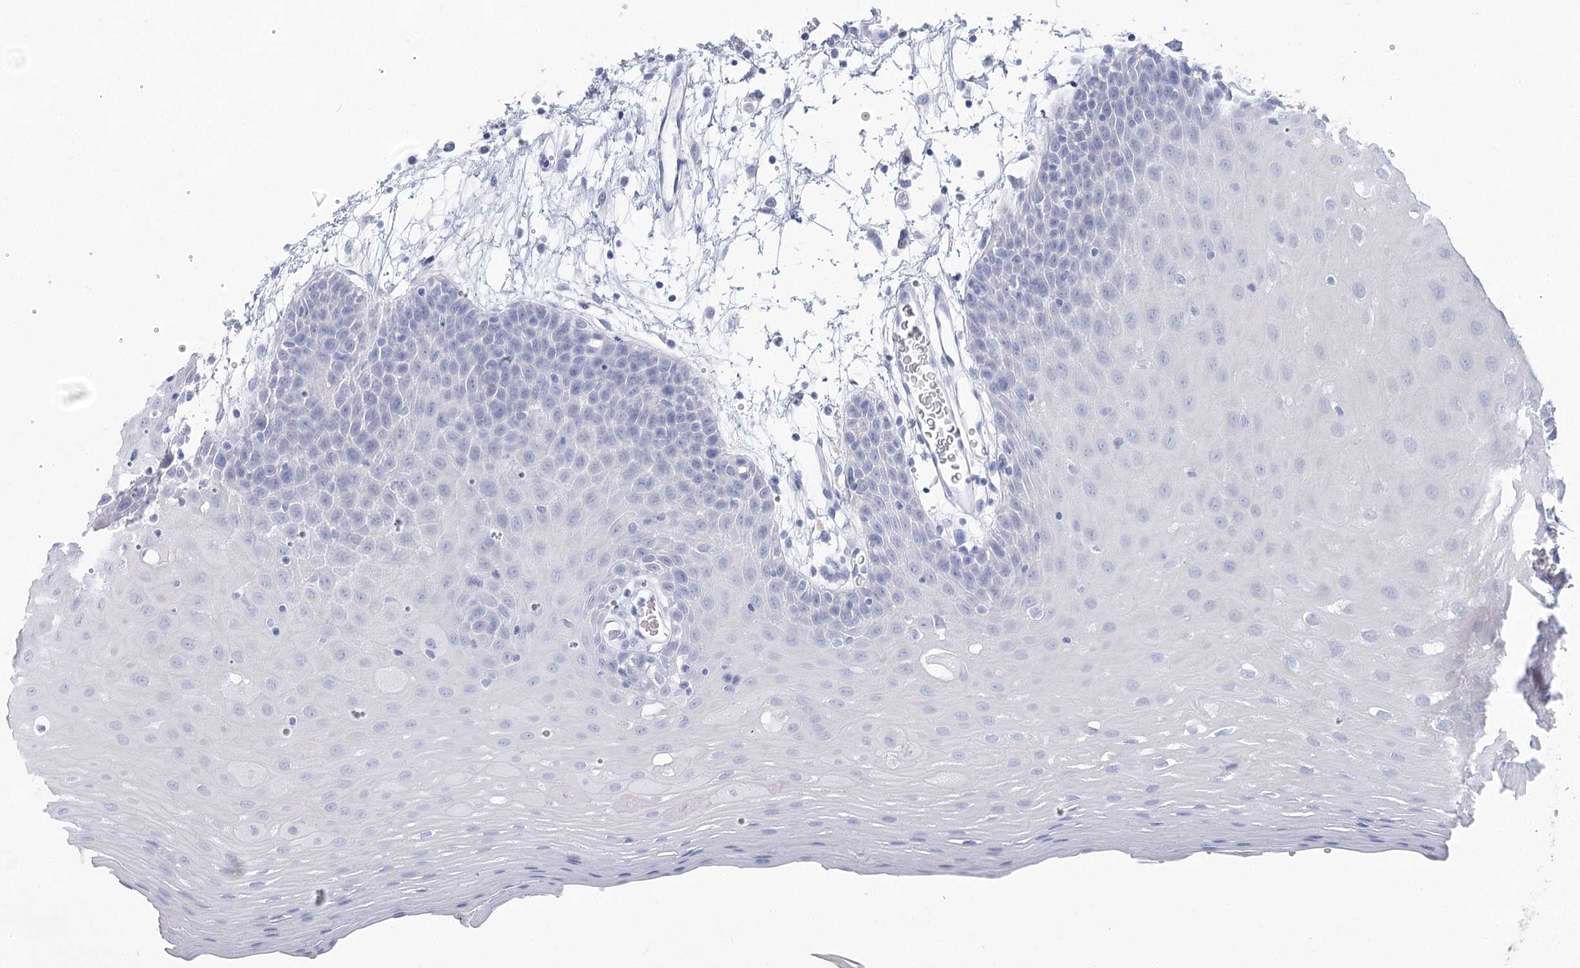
{"staining": {"intensity": "negative", "quantity": "none", "location": "none"}, "tissue": "oral mucosa", "cell_type": "Squamous epithelial cells", "image_type": "normal", "snomed": [{"axis": "morphology", "description": "Normal tissue, NOS"}, {"axis": "topography", "description": "Skeletal muscle"}, {"axis": "topography", "description": "Oral tissue"}, {"axis": "topography", "description": "Salivary gland"}, {"axis": "topography", "description": "Peripheral nerve tissue"}], "caption": "This is an immunohistochemistry (IHC) image of unremarkable oral mucosa. There is no expression in squamous epithelial cells.", "gene": "WDR74", "patient": {"sex": "male", "age": 54}}